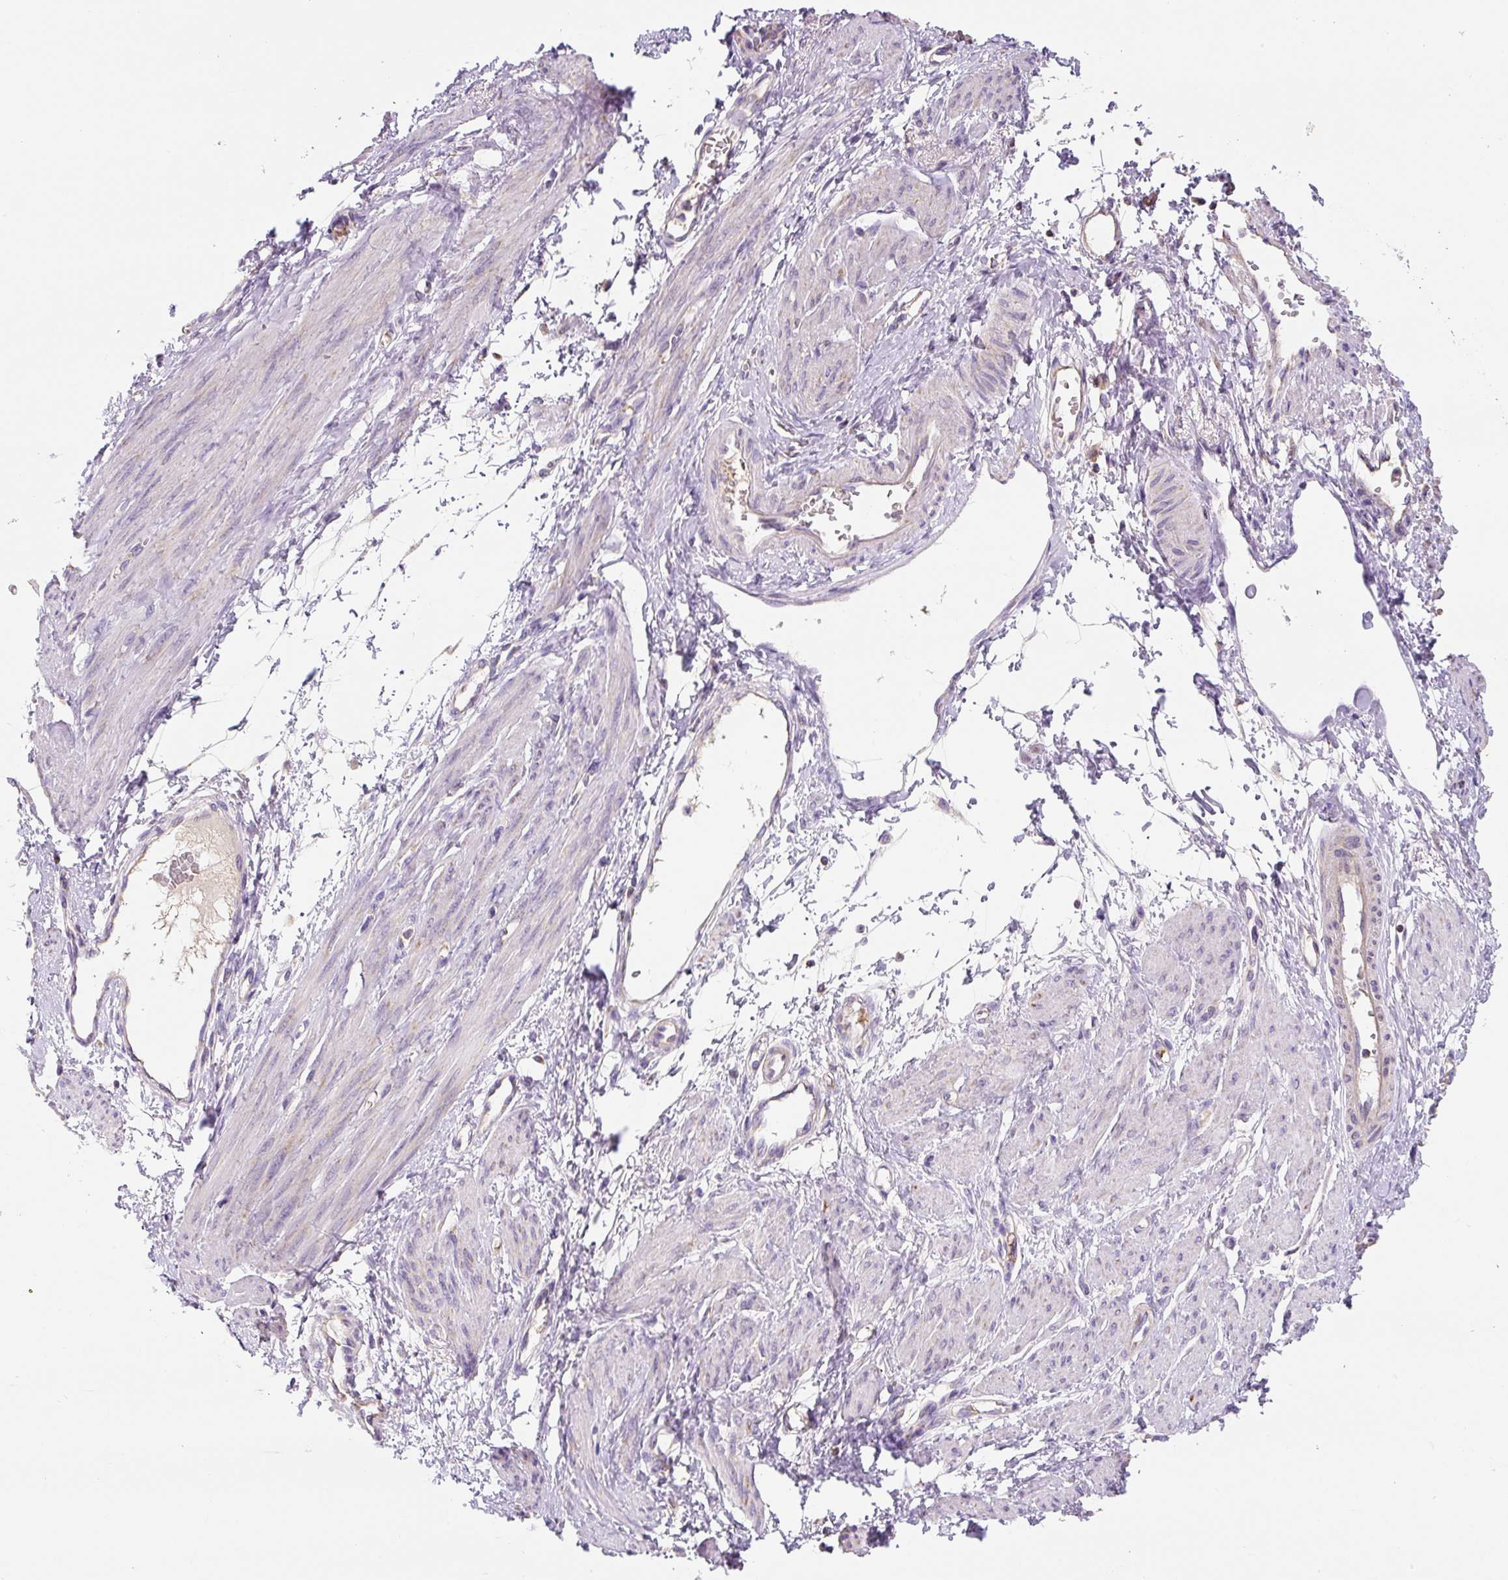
{"staining": {"intensity": "negative", "quantity": "none", "location": "none"}, "tissue": "smooth muscle", "cell_type": "Smooth muscle cells", "image_type": "normal", "snomed": [{"axis": "morphology", "description": "Normal tissue, NOS"}, {"axis": "topography", "description": "Smooth muscle"}, {"axis": "topography", "description": "Uterus"}], "caption": "DAB immunohistochemical staining of benign smooth muscle reveals no significant positivity in smooth muscle cells.", "gene": "MT", "patient": {"sex": "female", "age": 39}}